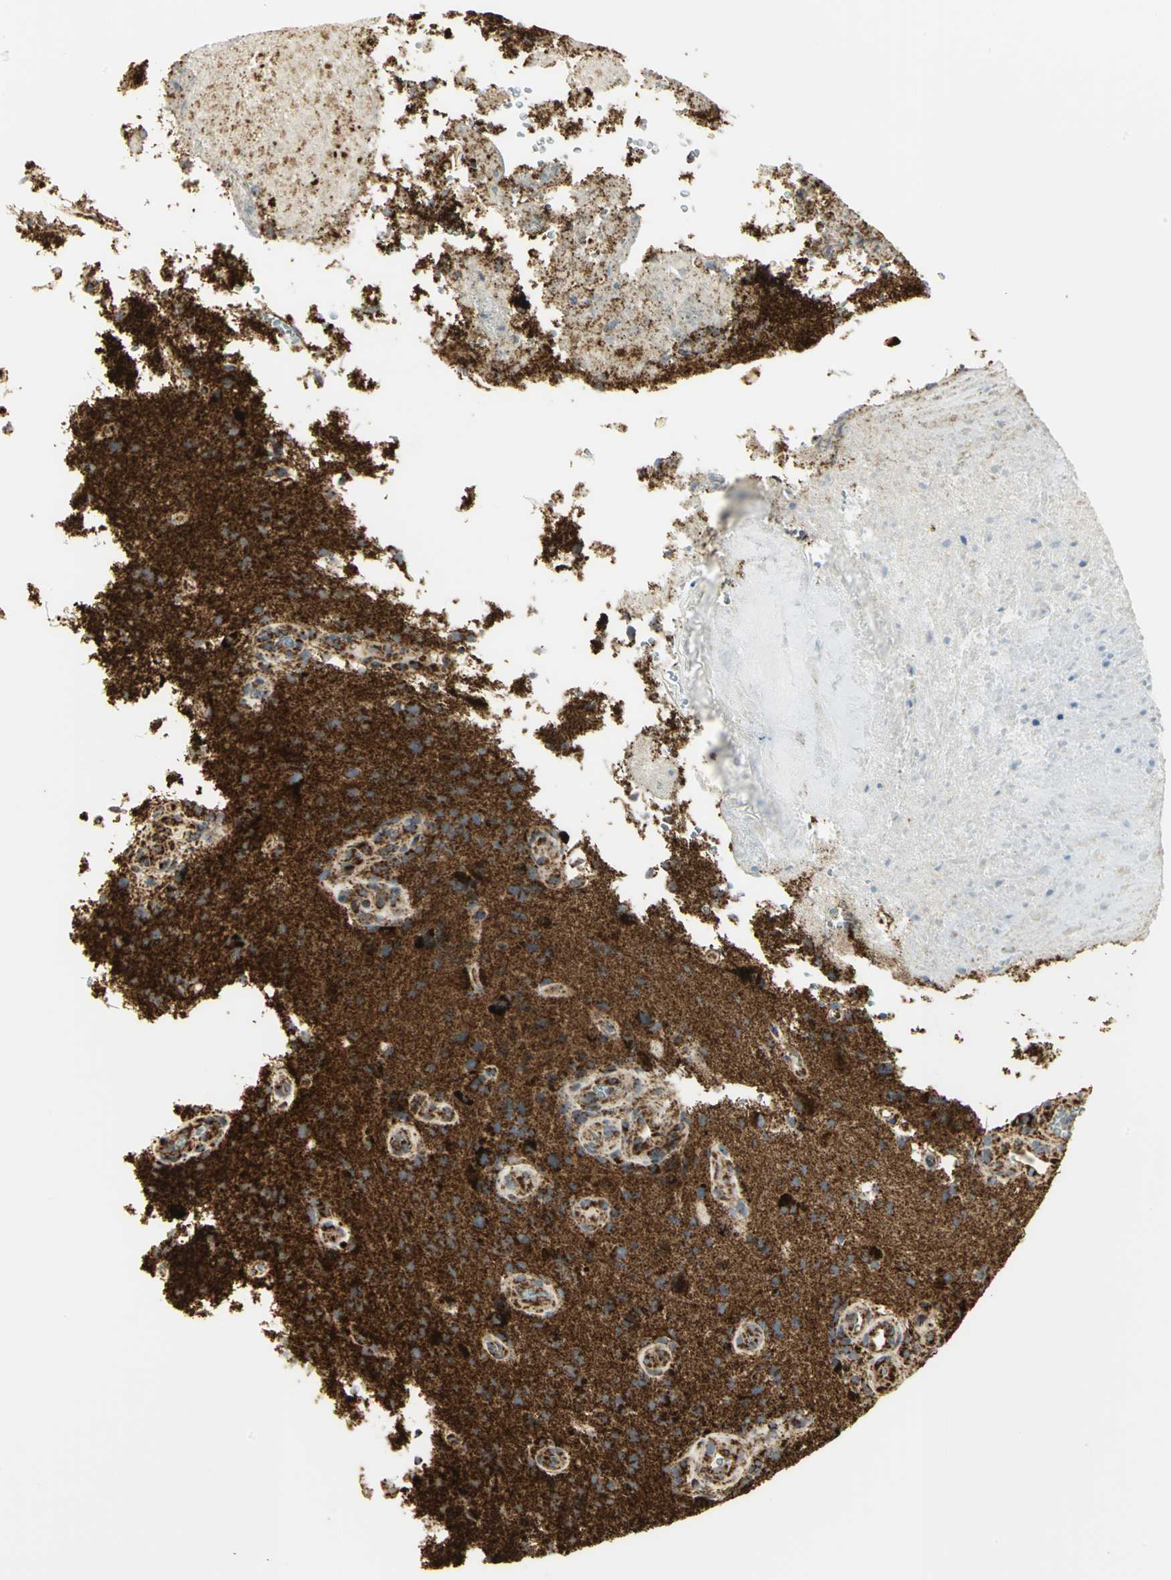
{"staining": {"intensity": "strong", "quantity": ">75%", "location": "cytoplasmic/membranous"}, "tissue": "glioma", "cell_type": "Tumor cells", "image_type": "cancer", "snomed": [{"axis": "morphology", "description": "Normal tissue, NOS"}, {"axis": "morphology", "description": "Glioma, malignant, High grade"}, {"axis": "topography", "description": "Cerebral cortex"}], "caption": "Strong cytoplasmic/membranous protein expression is identified in approximately >75% of tumor cells in malignant glioma (high-grade).", "gene": "VDAC1", "patient": {"sex": "male", "age": 75}}